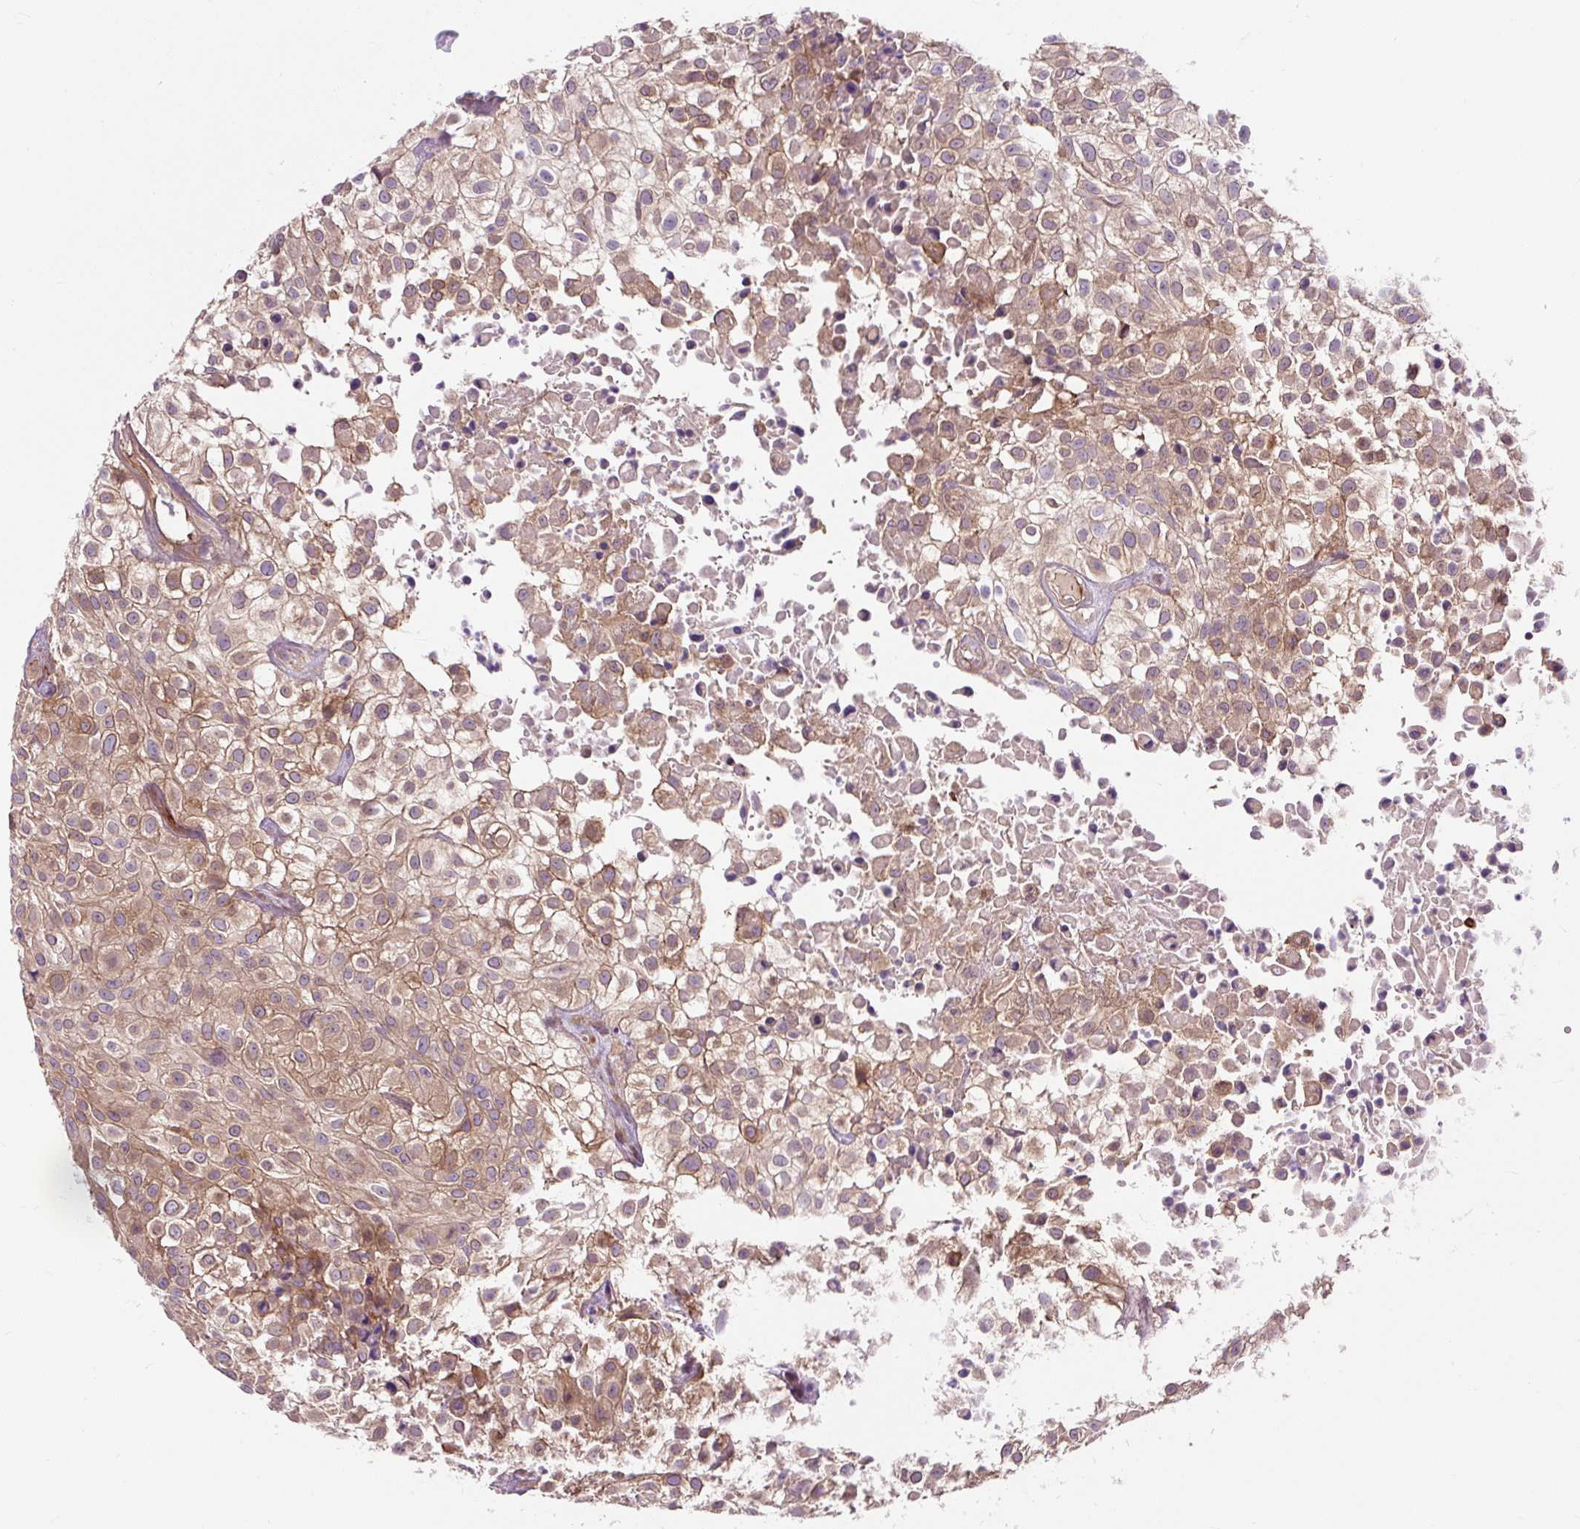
{"staining": {"intensity": "moderate", "quantity": ">75%", "location": "cytoplasmic/membranous"}, "tissue": "urothelial cancer", "cell_type": "Tumor cells", "image_type": "cancer", "snomed": [{"axis": "morphology", "description": "Urothelial carcinoma, High grade"}, {"axis": "topography", "description": "Urinary bladder"}], "caption": "Moderate cytoplasmic/membranous positivity for a protein is appreciated in approximately >75% of tumor cells of urothelial cancer using IHC.", "gene": "PCDHGB3", "patient": {"sex": "male", "age": 56}}